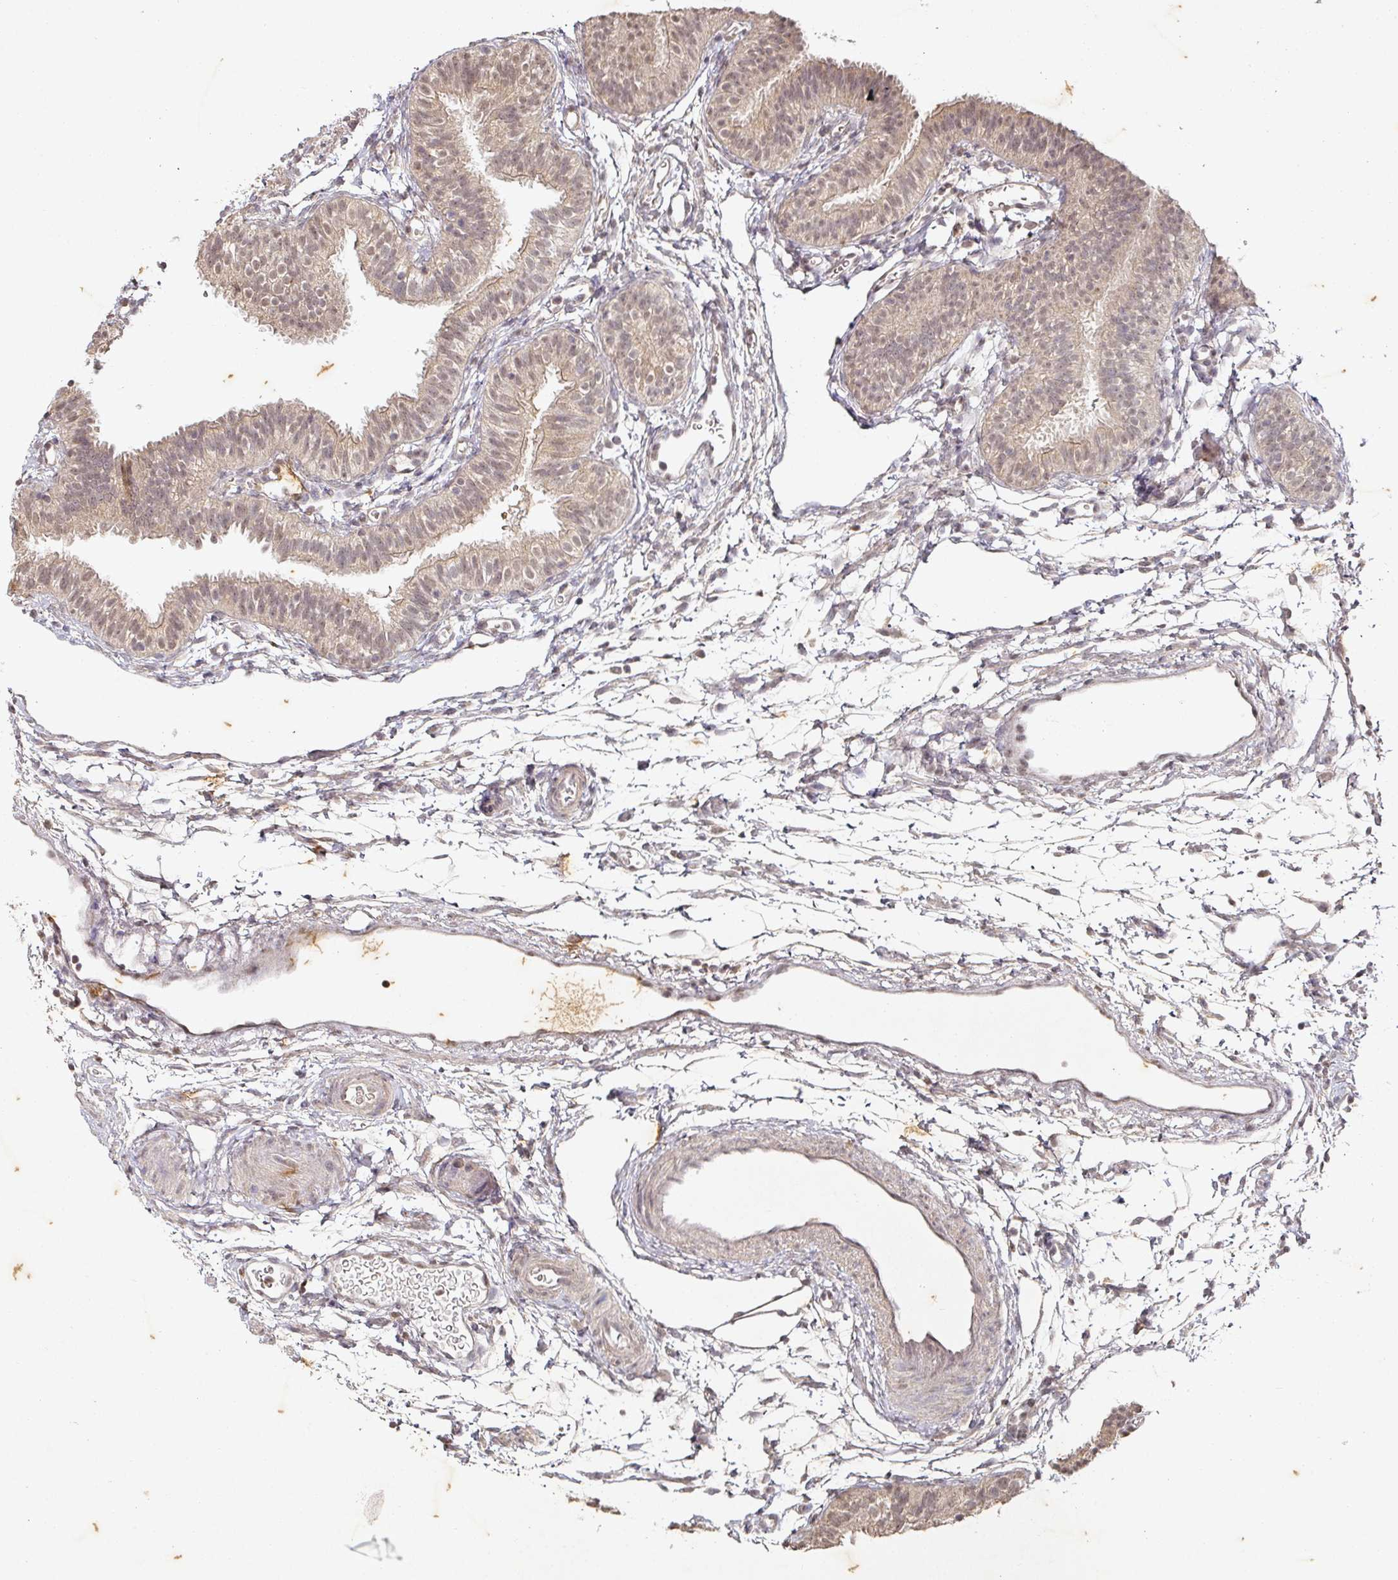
{"staining": {"intensity": "weak", "quantity": "25%-75%", "location": "cytoplasmic/membranous"}, "tissue": "fallopian tube", "cell_type": "Glandular cells", "image_type": "normal", "snomed": [{"axis": "morphology", "description": "Normal tissue, NOS"}, {"axis": "topography", "description": "Fallopian tube"}], "caption": "Protein analysis of normal fallopian tube demonstrates weak cytoplasmic/membranous positivity in about 25%-75% of glandular cells. The staining is performed using DAB (3,3'-diaminobenzidine) brown chromogen to label protein expression. The nuclei are counter-stained blue using hematoxylin.", "gene": "CAPN5", "patient": {"sex": "female", "age": 35}}